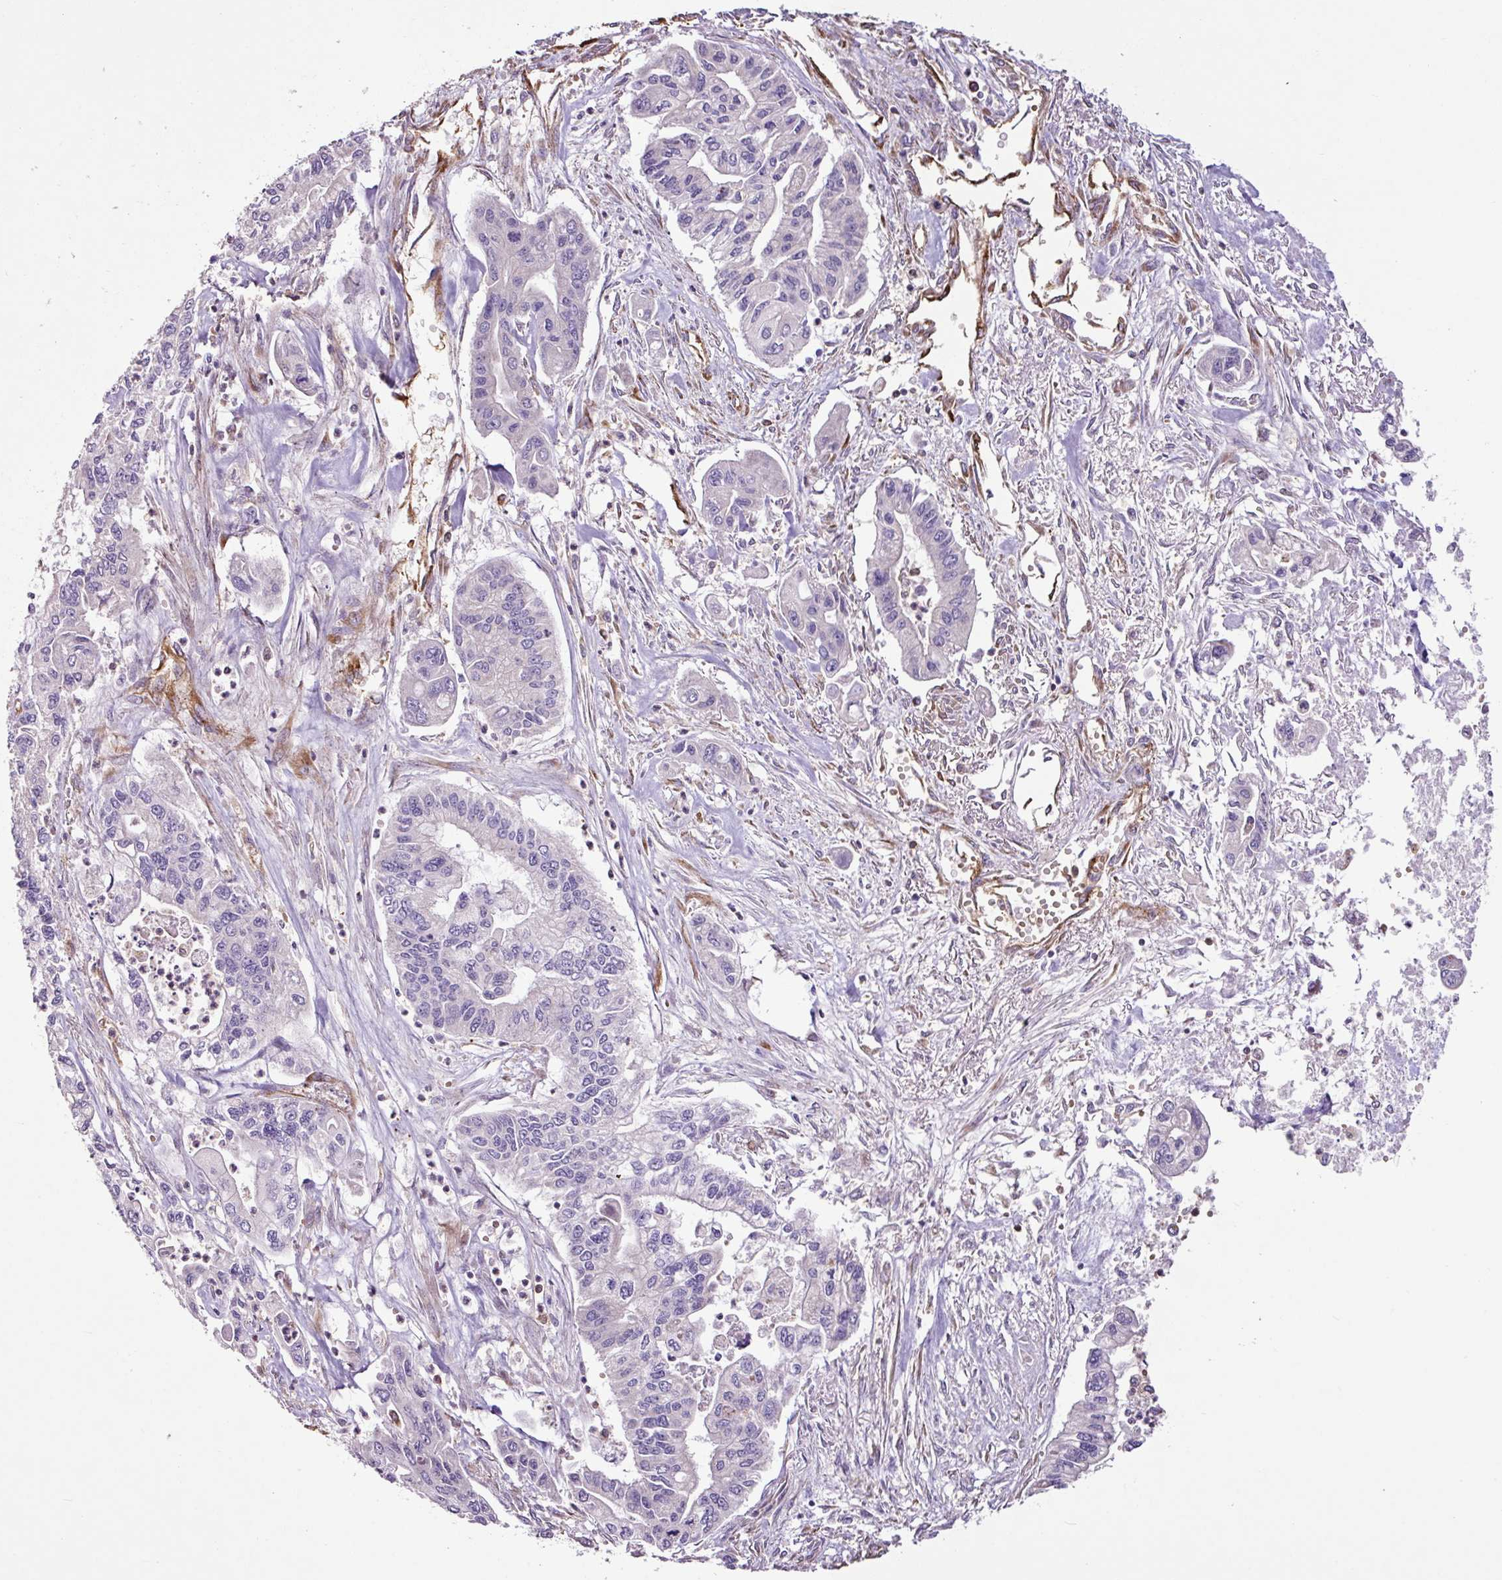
{"staining": {"intensity": "negative", "quantity": "none", "location": "none"}, "tissue": "pancreatic cancer", "cell_type": "Tumor cells", "image_type": "cancer", "snomed": [{"axis": "morphology", "description": "Adenocarcinoma, NOS"}, {"axis": "topography", "description": "Pancreas"}], "caption": "The immunohistochemistry histopathology image has no significant expression in tumor cells of adenocarcinoma (pancreatic) tissue.", "gene": "ZNF106", "patient": {"sex": "male", "age": 62}}